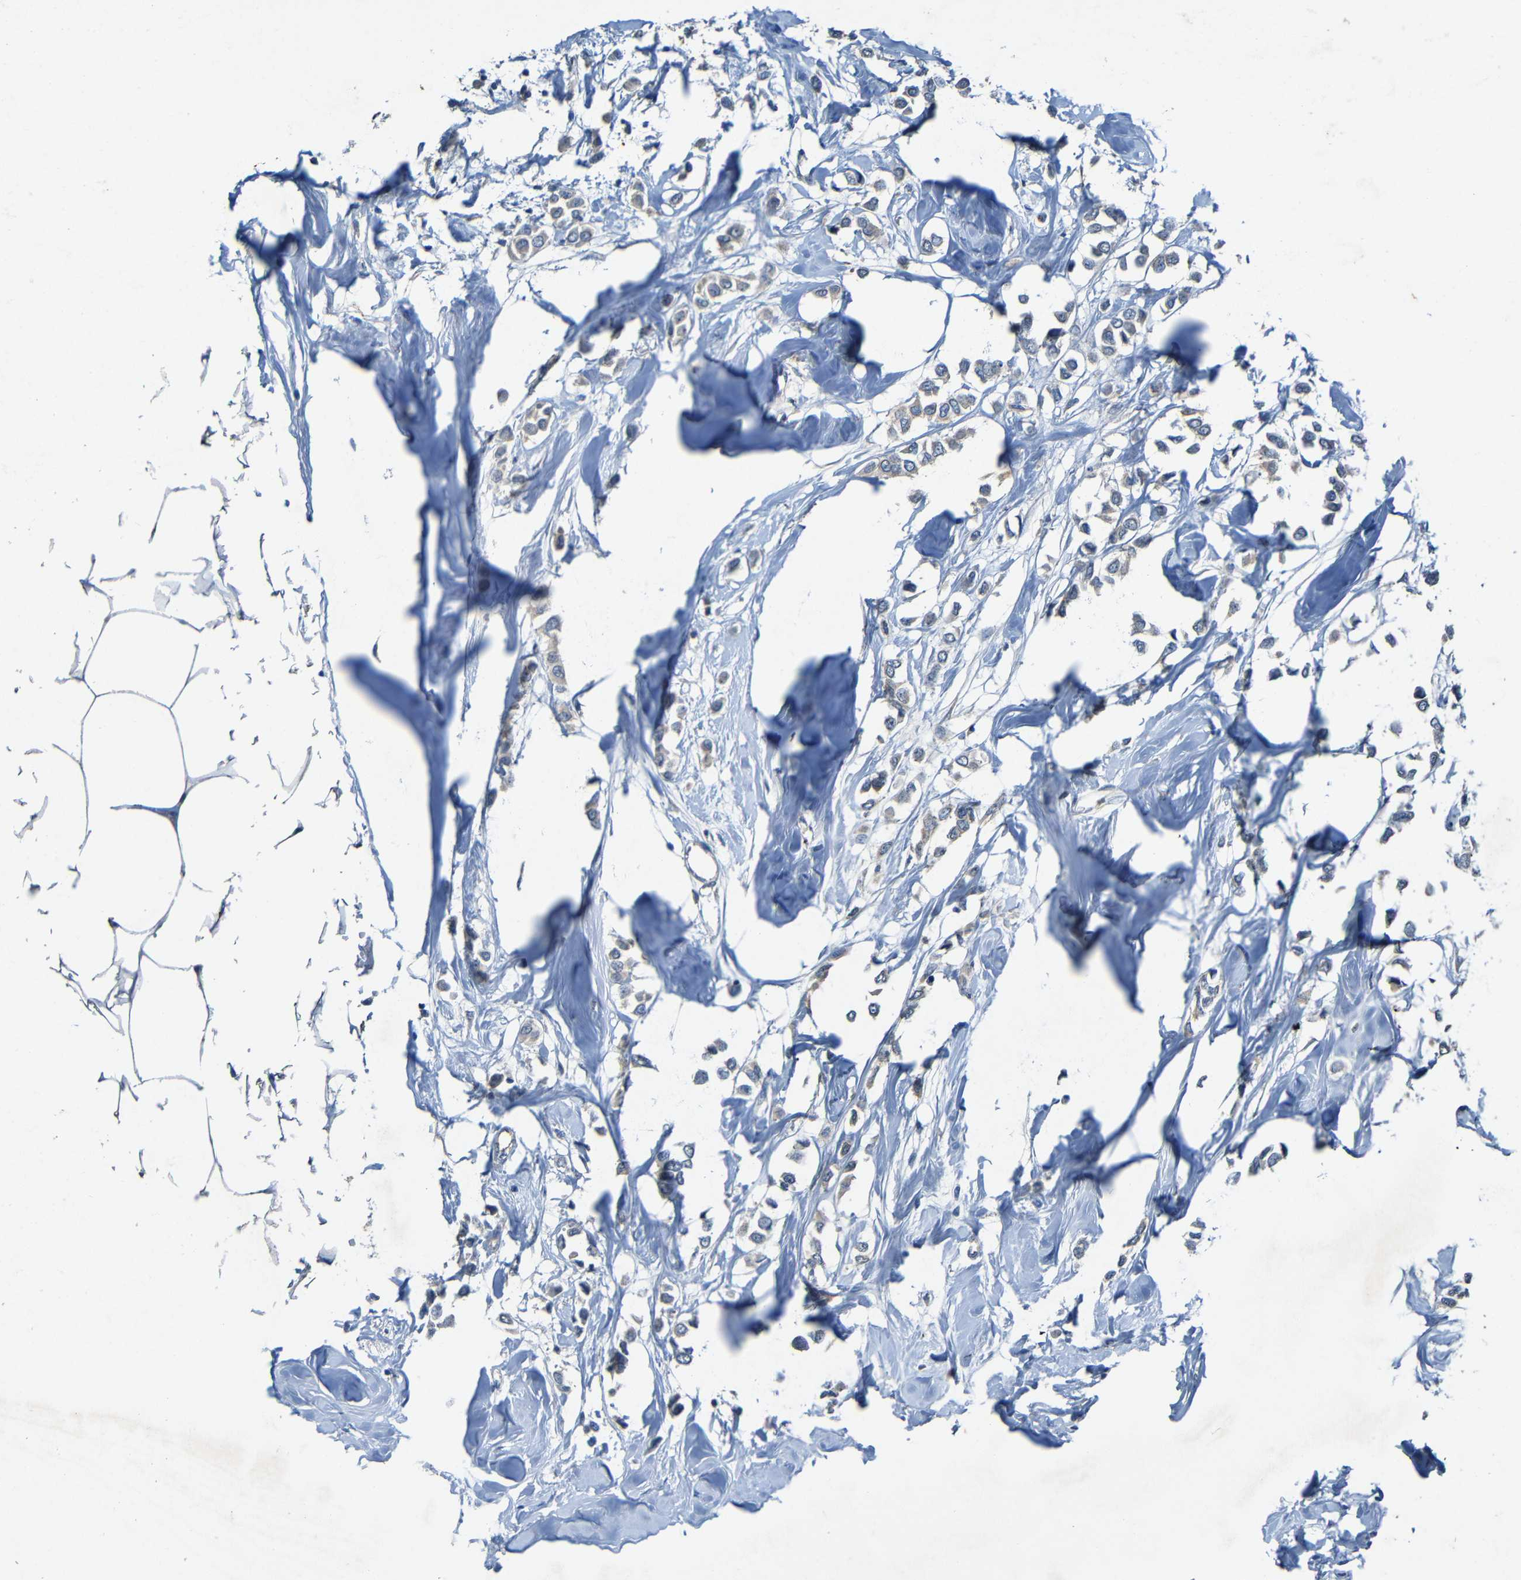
{"staining": {"intensity": "weak", "quantity": "<25%", "location": "cytoplasmic/membranous"}, "tissue": "breast cancer", "cell_type": "Tumor cells", "image_type": "cancer", "snomed": [{"axis": "morphology", "description": "Lobular carcinoma"}, {"axis": "topography", "description": "Breast"}], "caption": "The IHC image has no significant expression in tumor cells of breast cancer (lobular carcinoma) tissue.", "gene": "LRRC70", "patient": {"sex": "female", "age": 51}}